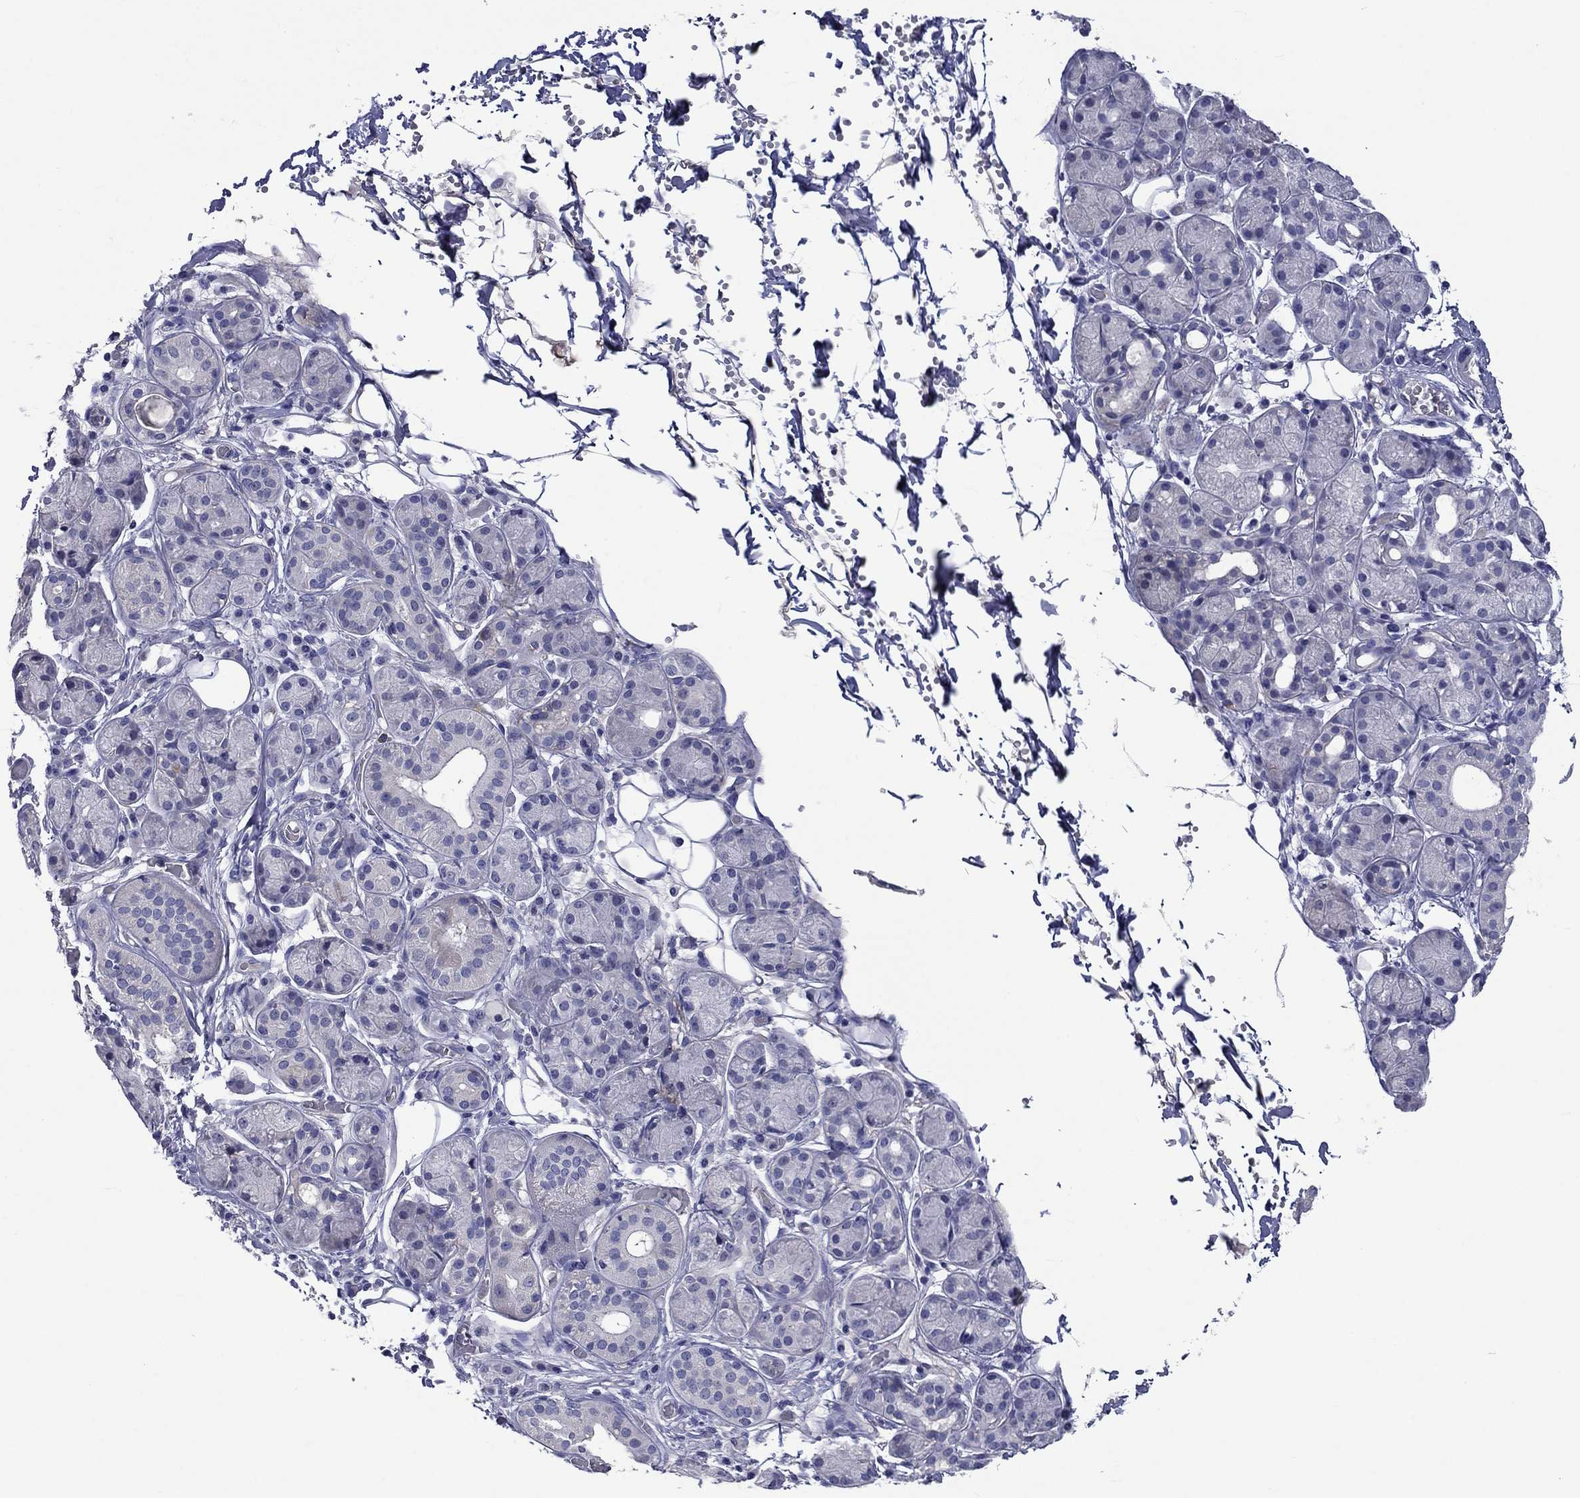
{"staining": {"intensity": "negative", "quantity": "none", "location": "none"}, "tissue": "salivary gland", "cell_type": "Glandular cells", "image_type": "normal", "snomed": [{"axis": "morphology", "description": "Normal tissue, NOS"}, {"axis": "topography", "description": "Salivary gland"}, {"axis": "topography", "description": "Peripheral nerve tissue"}], "caption": "This image is of benign salivary gland stained with immunohistochemistry (IHC) to label a protein in brown with the nuclei are counter-stained blue. There is no positivity in glandular cells. Nuclei are stained in blue.", "gene": "CNDP1", "patient": {"sex": "male", "age": 71}}